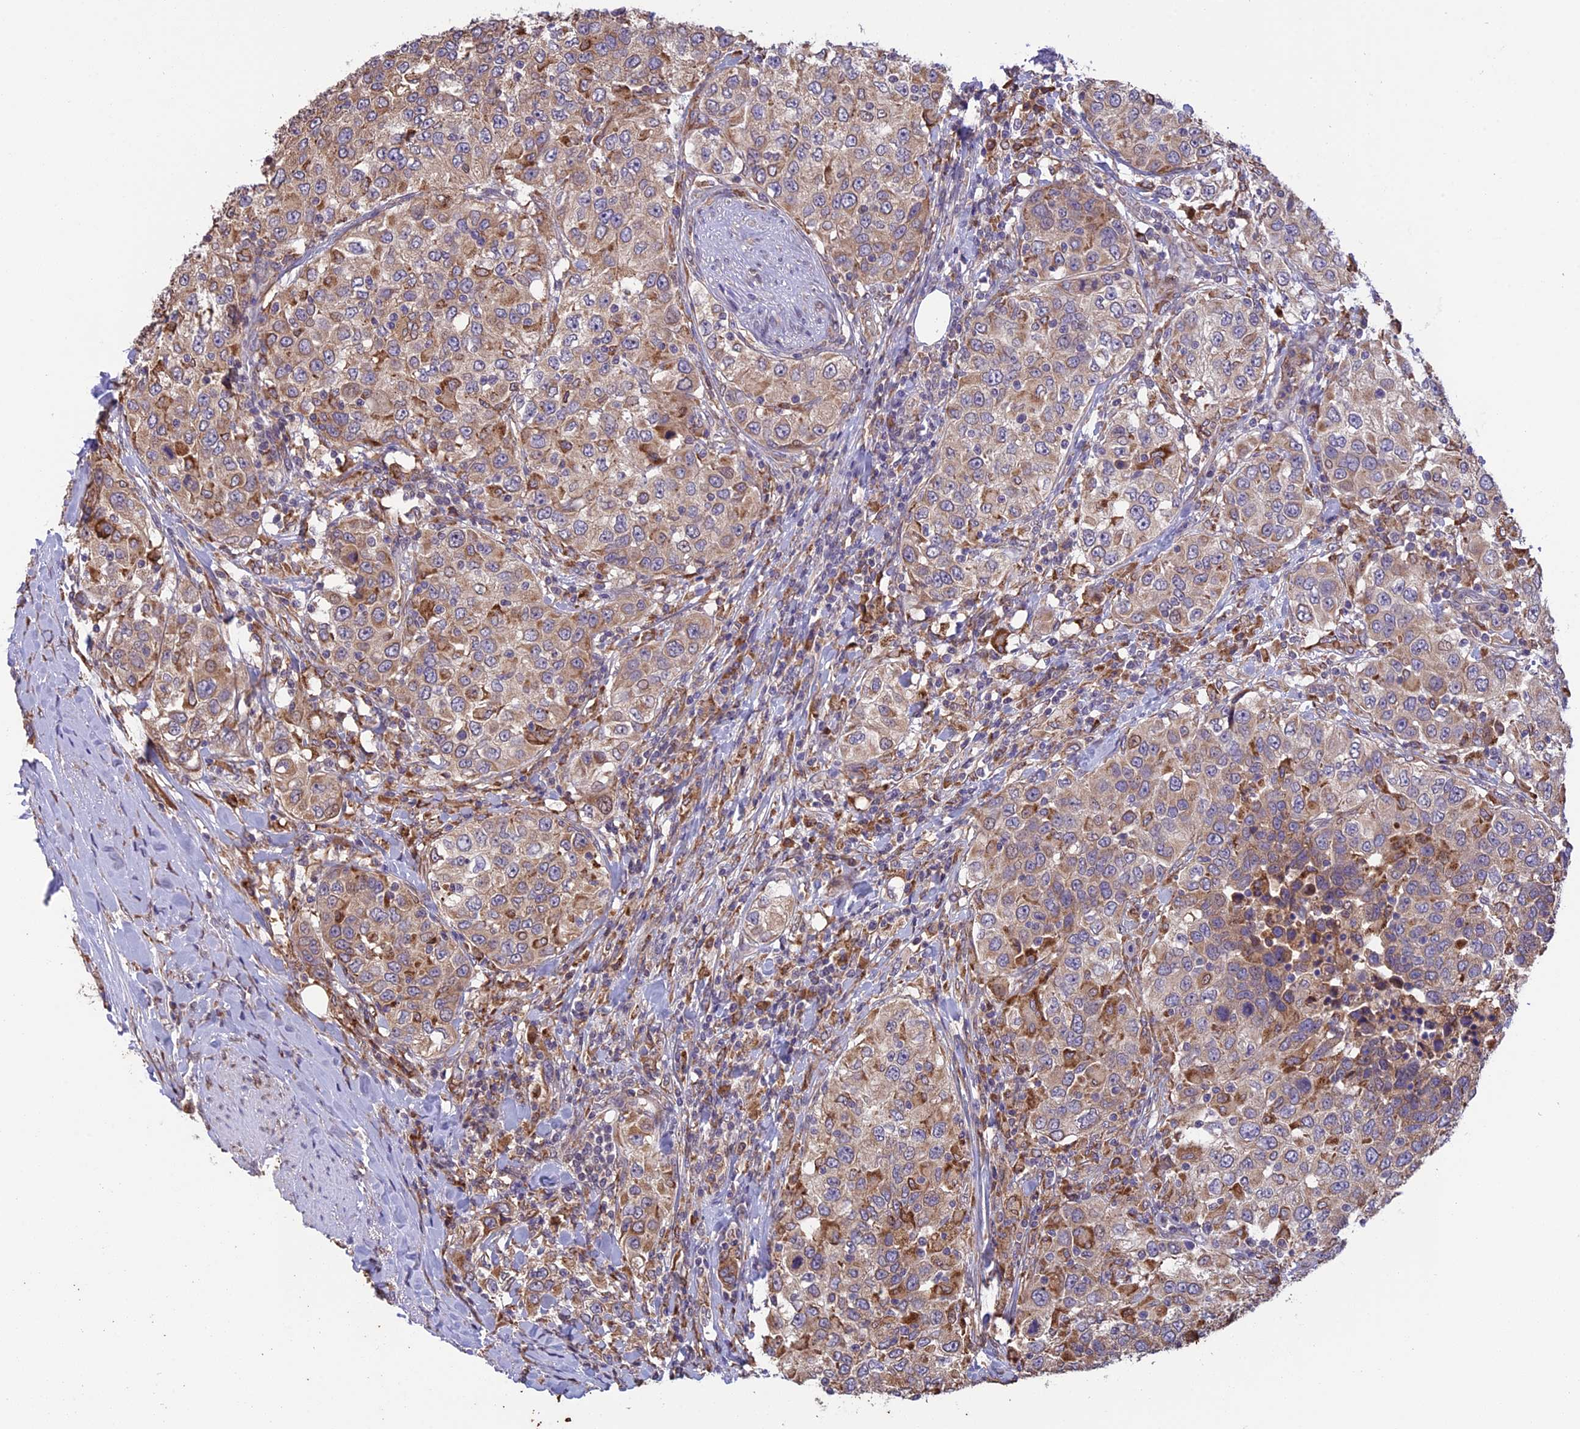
{"staining": {"intensity": "weak", "quantity": ">75%", "location": "cytoplasmic/membranous"}, "tissue": "urothelial cancer", "cell_type": "Tumor cells", "image_type": "cancer", "snomed": [{"axis": "morphology", "description": "Urothelial carcinoma, High grade"}, {"axis": "topography", "description": "Urinary bladder"}], "caption": "There is low levels of weak cytoplasmic/membranous expression in tumor cells of urothelial cancer, as demonstrated by immunohistochemical staining (brown color).", "gene": "DMRTA2", "patient": {"sex": "female", "age": 80}}